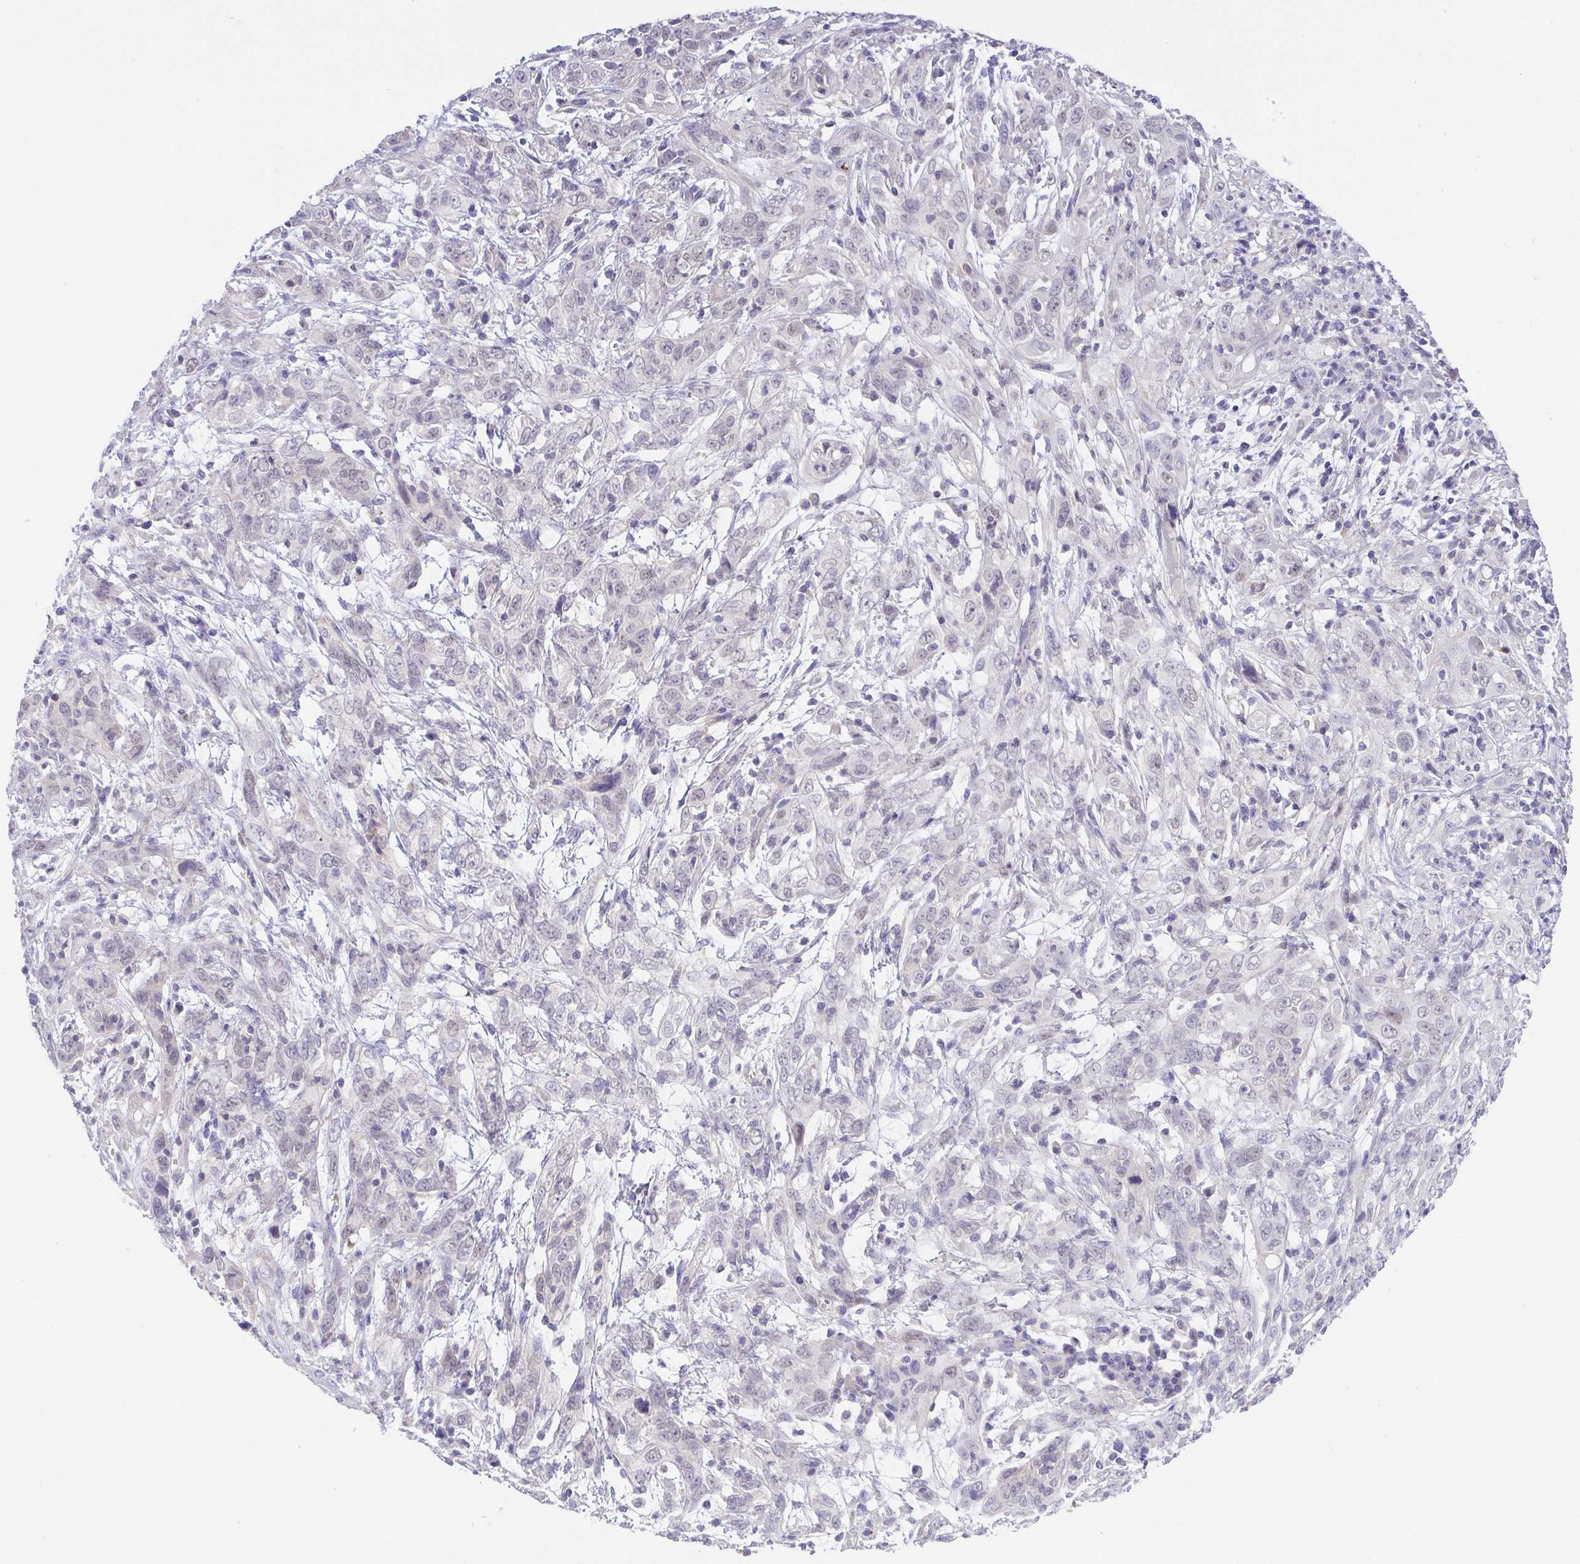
{"staining": {"intensity": "negative", "quantity": "none", "location": "none"}, "tissue": "cervical cancer", "cell_type": "Tumor cells", "image_type": "cancer", "snomed": [{"axis": "morphology", "description": "Adenocarcinoma, NOS"}, {"axis": "topography", "description": "Cervix"}], "caption": "Micrograph shows no protein staining in tumor cells of cervical adenocarcinoma tissue.", "gene": "PRR14L", "patient": {"sex": "female", "age": 40}}